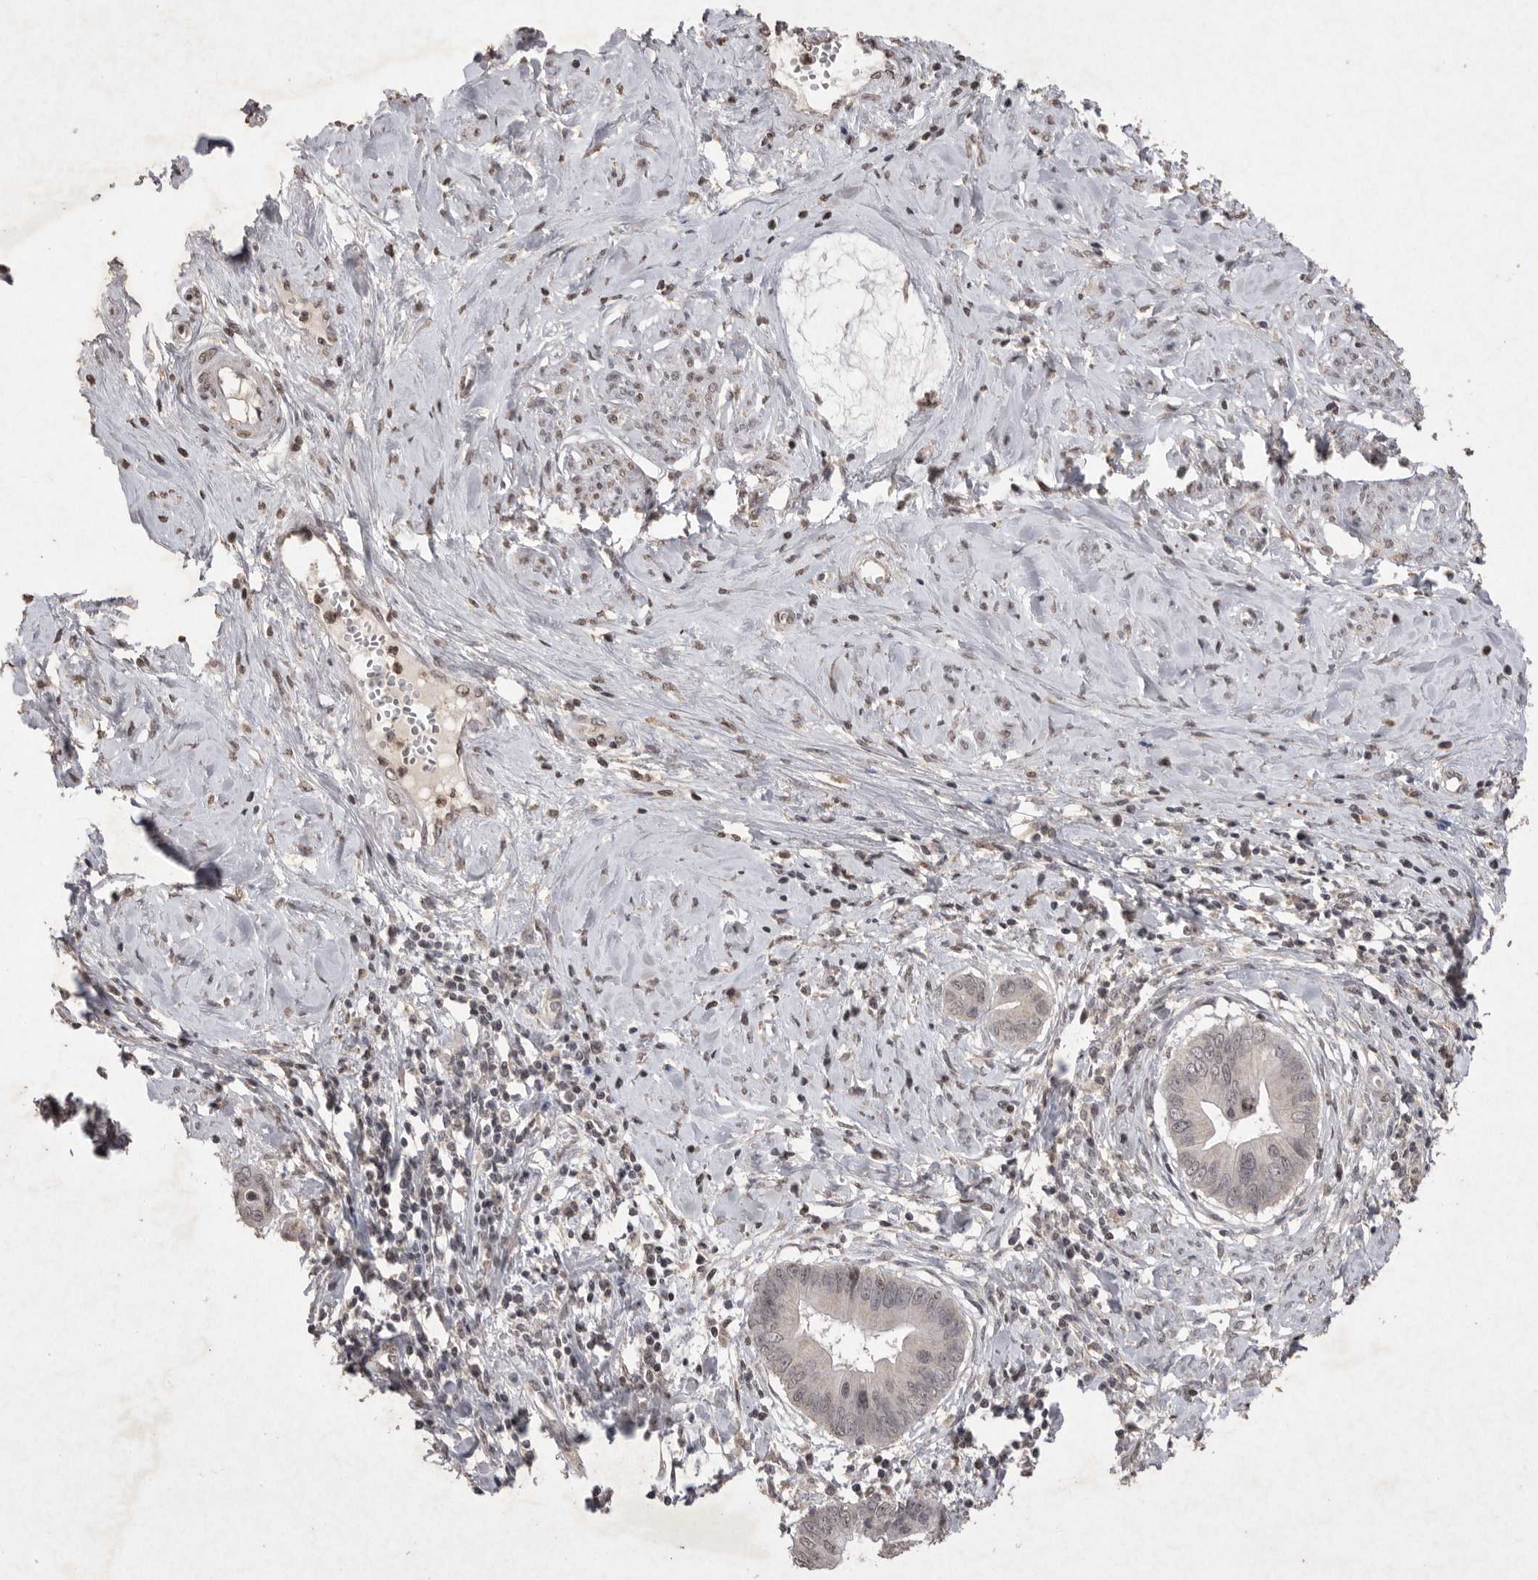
{"staining": {"intensity": "negative", "quantity": "none", "location": "none"}, "tissue": "cervical cancer", "cell_type": "Tumor cells", "image_type": "cancer", "snomed": [{"axis": "morphology", "description": "Adenocarcinoma, NOS"}, {"axis": "topography", "description": "Cervix"}], "caption": "Human adenocarcinoma (cervical) stained for a protein using IHC demonstrates no expression in tumor cells.", "gene": "APLNR", "patient": {"sex": "female", "age": 44}}